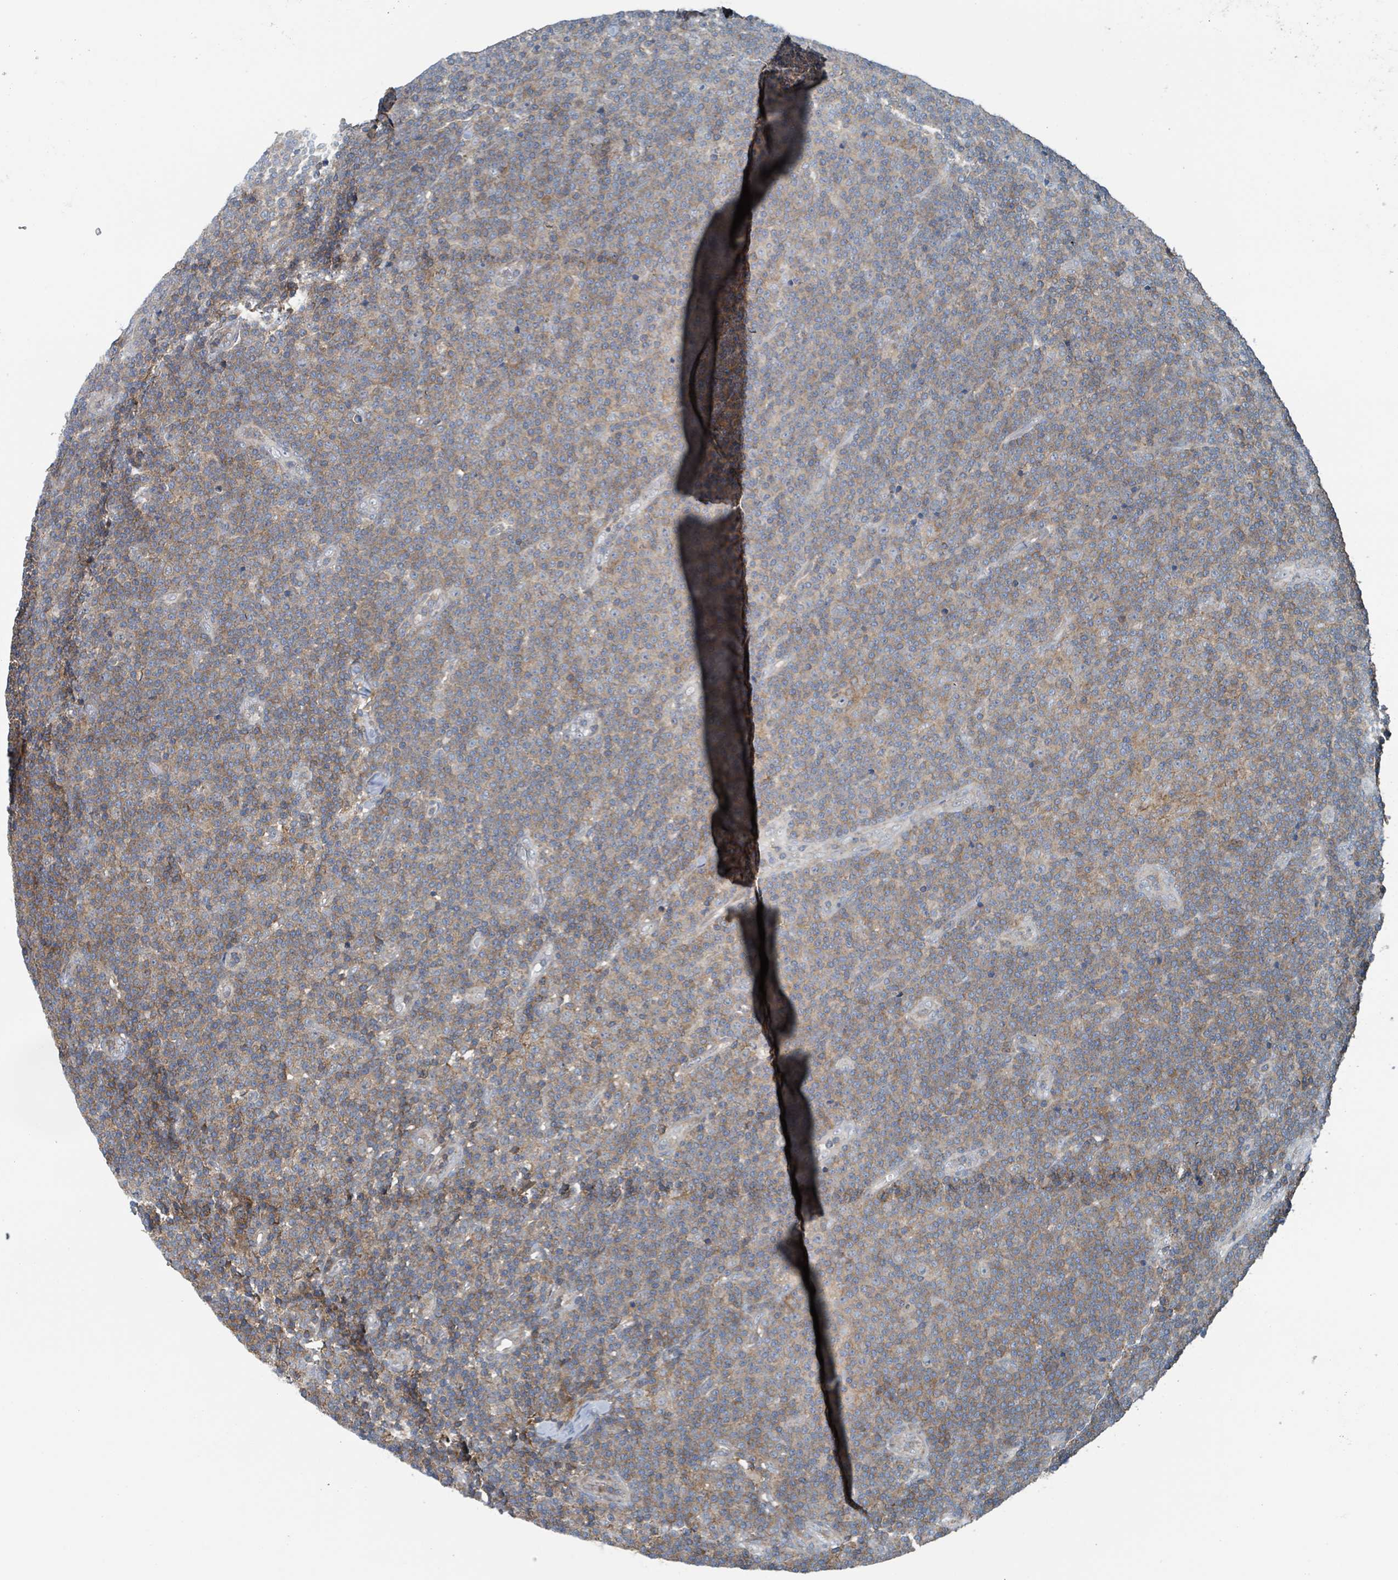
{"staining": {"intensity": "moderate", "quantity": "<25%", "location": "cytoplasmic/membranous"}, "tissue": "lymphoma", "cell_type": "Tumor cells", "image_type": "cancer", "snomed": [{"axis": "morphology", "description": "Malignant lymphoma, non-Hodgkin's type, Low grade"}, {"axis": "topography", "description": "Lymph node"}], "caption": "High-power microscopy captured an immunohistochemistry micrograph of lymphoma, revealing moderate cytoplasmic/membranous staining in approximately <25% of tumor cells.", "gene": "ACBD4", "patient": {"sex": "male", "age": 48}}